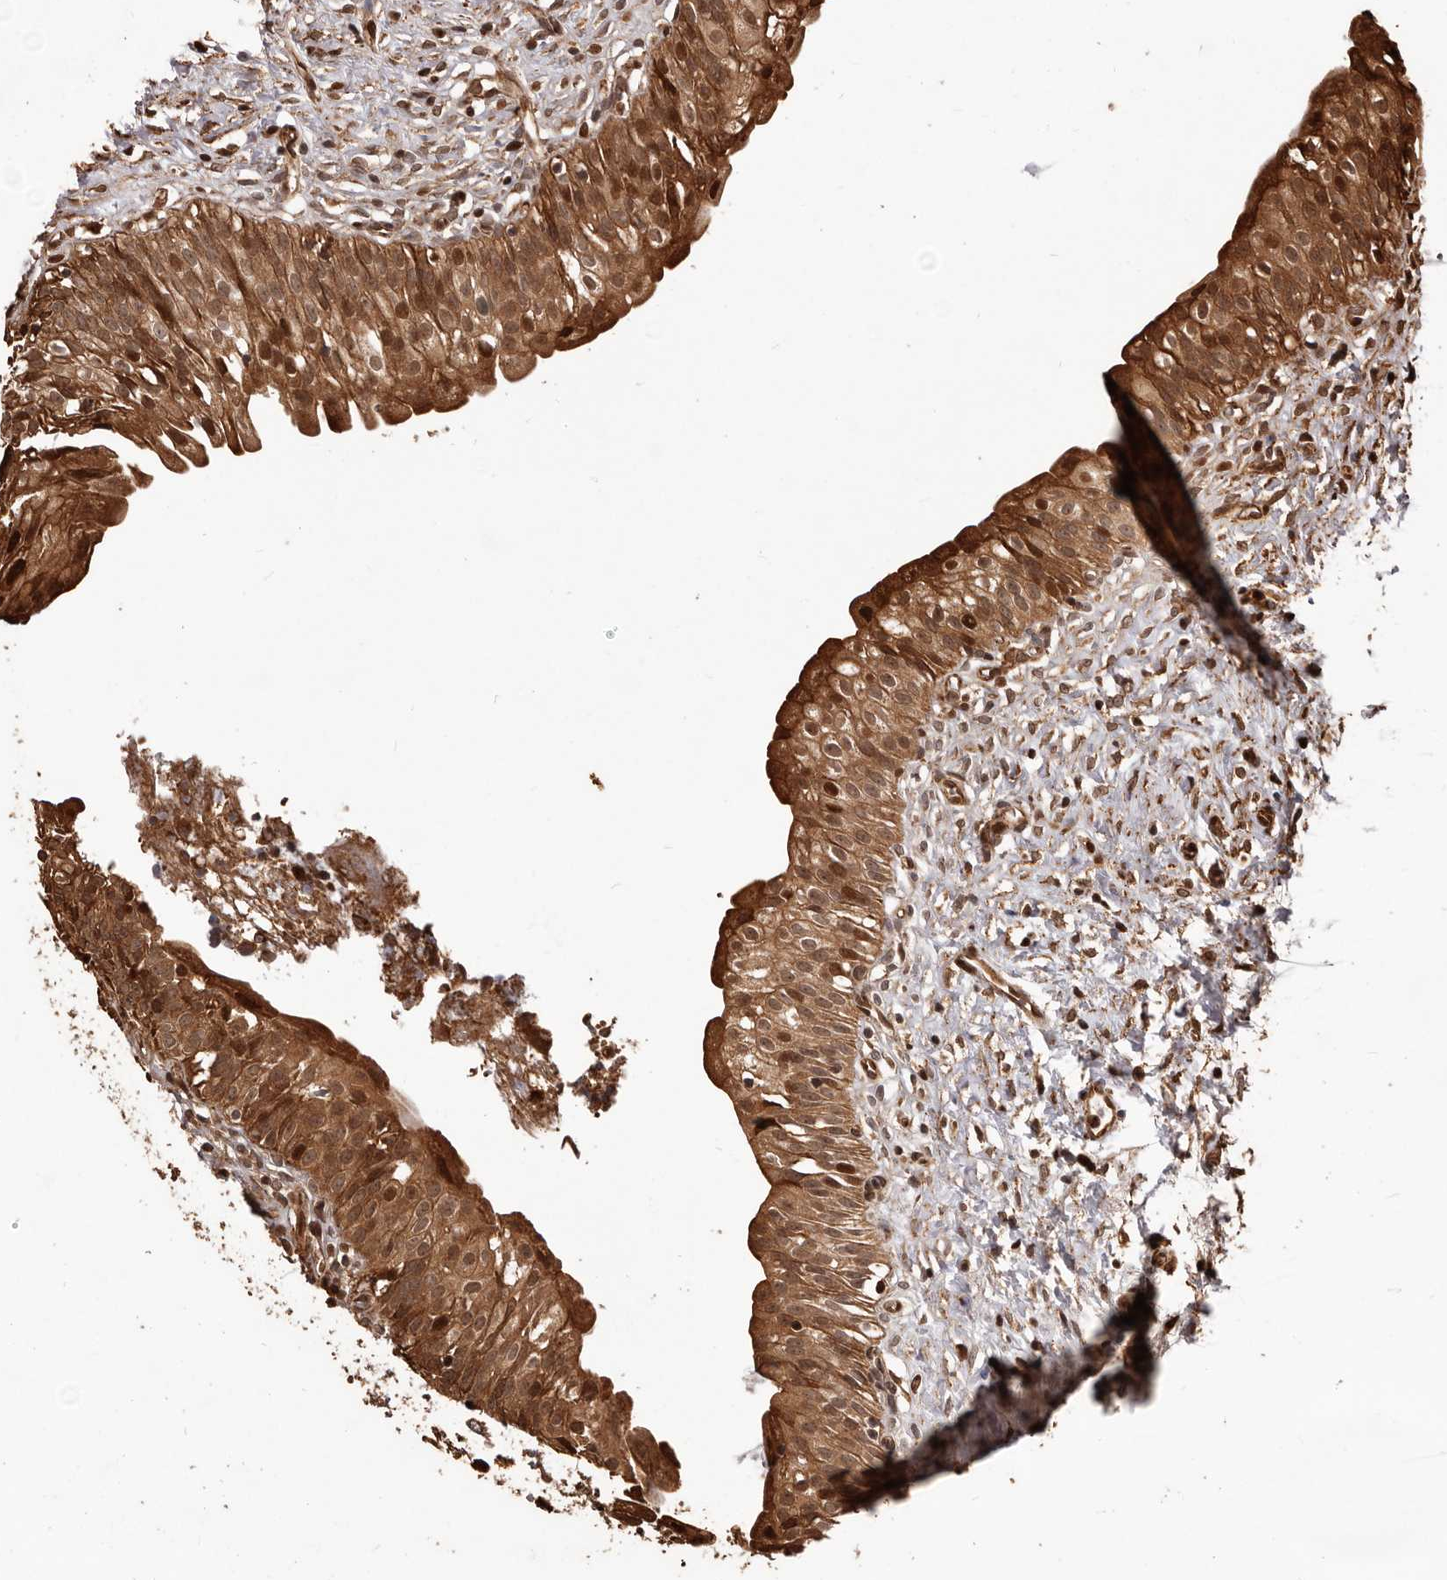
{"staining": {"intensity": "strong", "quantity": ">75%", "location": "cytoplasmic/membranous,nuclear"}, "tissue": "urinary bladder", "cell_type": "Urothelial cells", "image_type": "normal", "snomed": [{"axis": "morphology", "description": "Normal tissue, NOS"}, {"axis": "topography", "description": "Urinary bladder"}], "caption": "Protein expression analysis of unremarkable human urinary bladder reveals strong cytoplasmic/membranous,nuclear positivity in about >75% of urothelial cells. (DAB IHC, brown staining for protein, blue staining for nuclei).", "gene": "MTO1", "patient": {"sex": "male", "age": 51}}